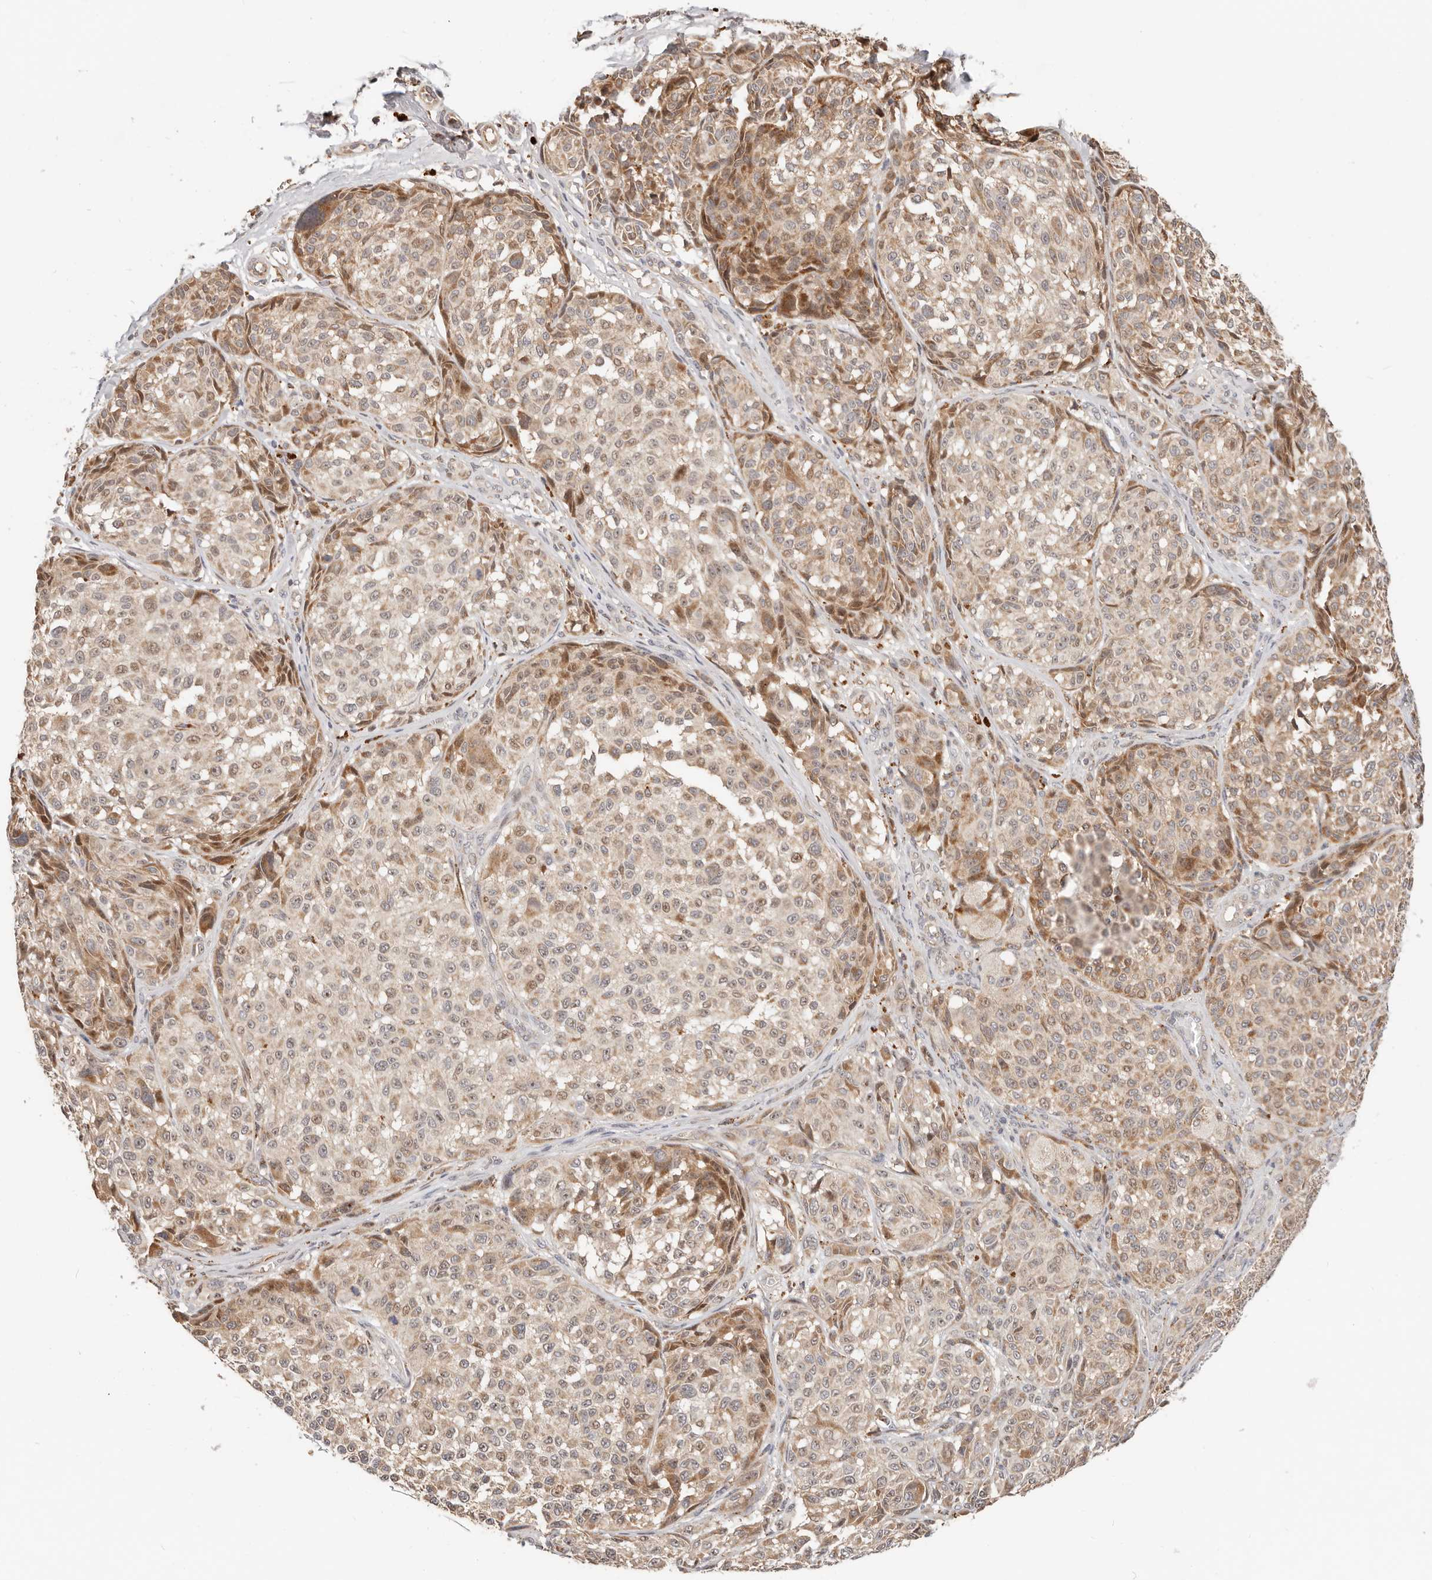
{"staining": {"intensity": "moderate", "quantity": "25%-75%", "location": "cytoplasmic/membranous,nuclear"}, "tissue": "melanoma", "cell_type": "Tumor cells", "image_type": "cancer", "snomed": [{"axis": "morphology", "description": "Malignant melanoma, NOS"}, {"axis": "topography", "description": "Skin"}], "caption": "A micrograph showing moderate cytoplasmic/membranous and nuclear positivity in approximately 25%-75% of tumor cells in malignant melanoma, as visualized by brown immunohistochemical staining.", "gene": "ZRANB1", "patient": {"sex": "male", "age": 83}}